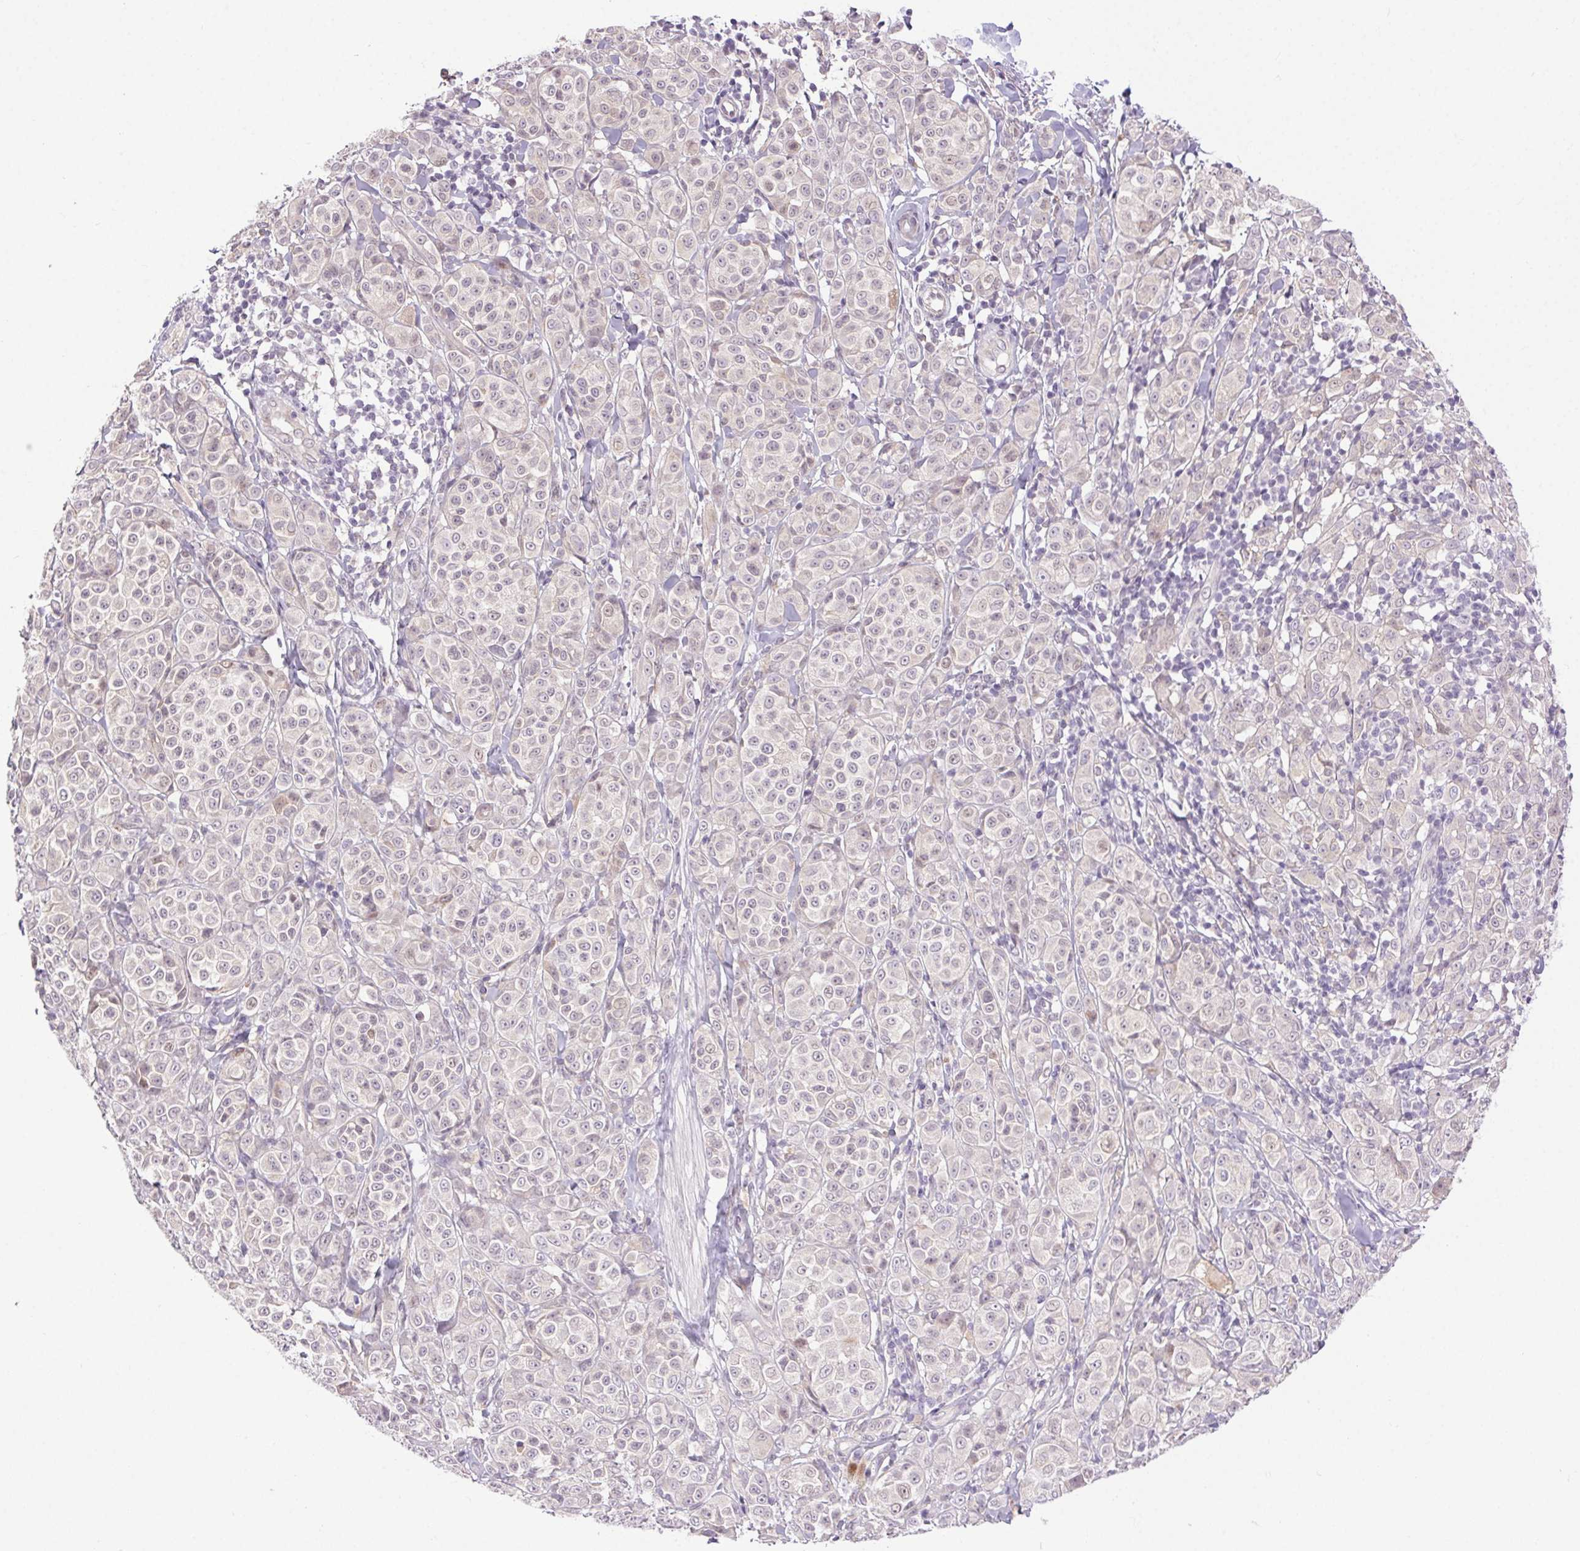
{"staining": {"intensity": "negative", "quantity": "none", "location": "none"}, "tissue": "melanoma", "cell_type": "Tumor cells", "image_type": "cancer", "snomed": [{"axis": "morphology", "description": "Malignant melanoma, NOS"}, {"axis": "topography", "description": "Skin"}], "caption": "Immunohistochemistry (IHC) of human malignant melanoma shows no staining in tumor cells. The staining was performed using DAB to visualize the protein expression in brown, while the nuclei were stained in blue with hematoxylin (Magnification: 20x).", "gene": "SYT11", "patient": {"sex": "male", "age": 89}}